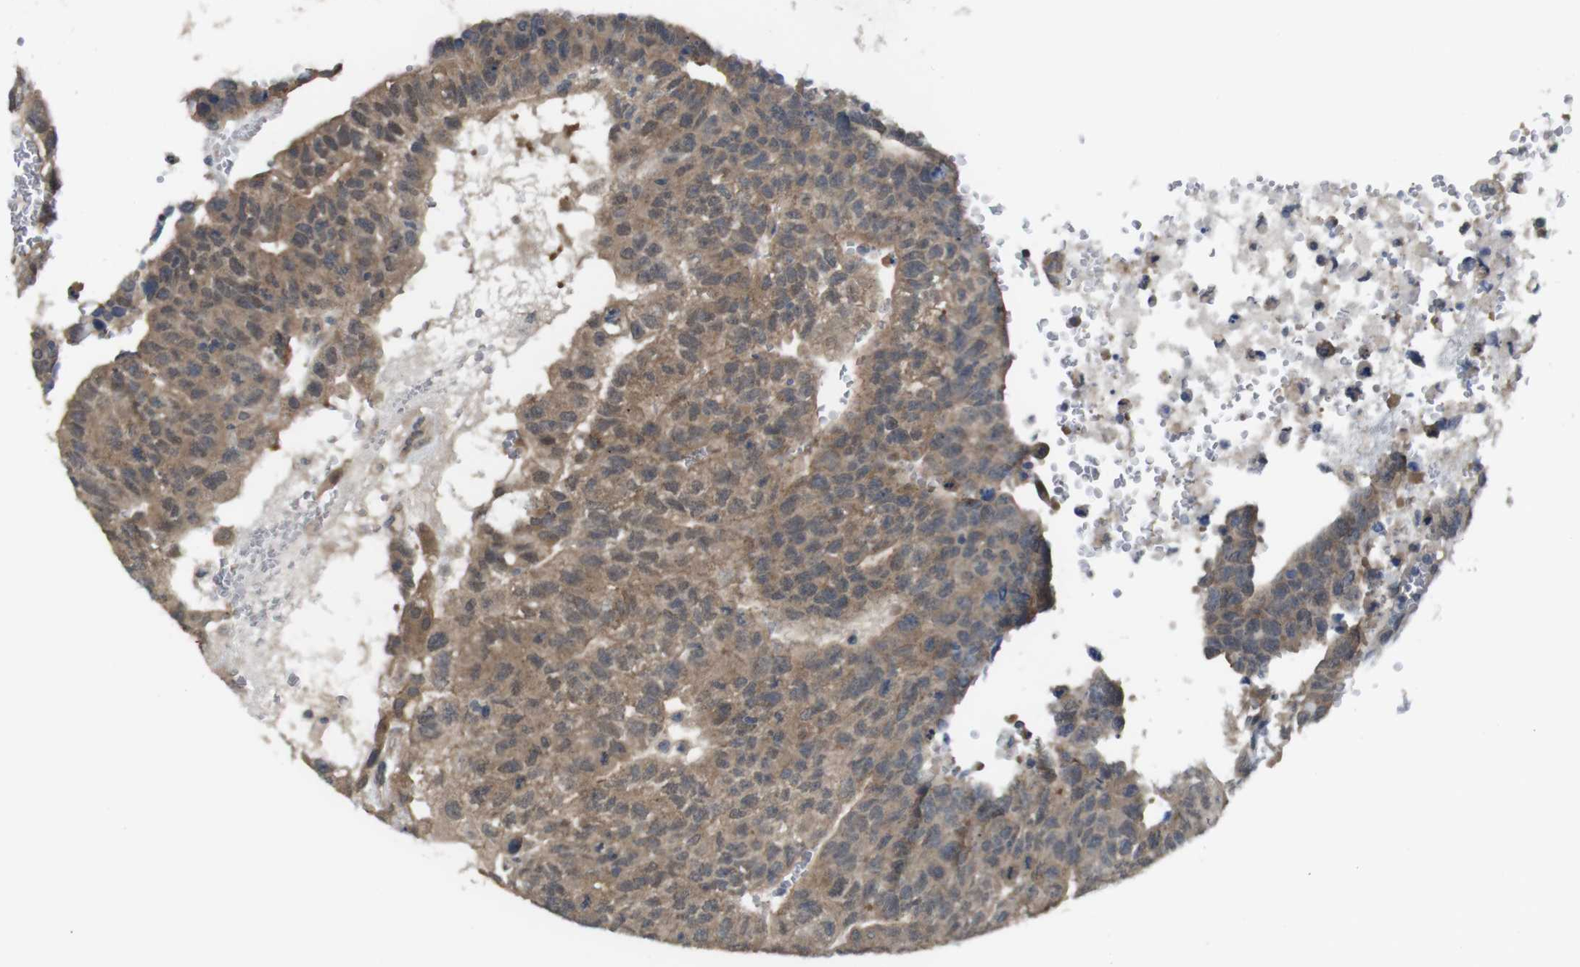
{"staining": {"intensity": "moderate", "quantity": ">75%", "location": "cytoplasmic/membranous"}, "tissue": "testis cancer", "cell_type": "Tumor cells", "image_type": "cancer", "snomed": [{"axis": "morphology", "description": "Seminoma, NOS"}, {"axis": "morphology", "description": "Carcinoma, Embryonal, NOS"}, {"axis": "topography", "description": "Testis"}], "caption": "Testis cancer (embryonal carcinoma) tissue demonstrates moderate cytoplasmic/membranous staining in about >75% of tumor cells, visualized by immunohistochemistry.", "gene": "CDC34", "patient": {"sex": "male", "age": 52}}